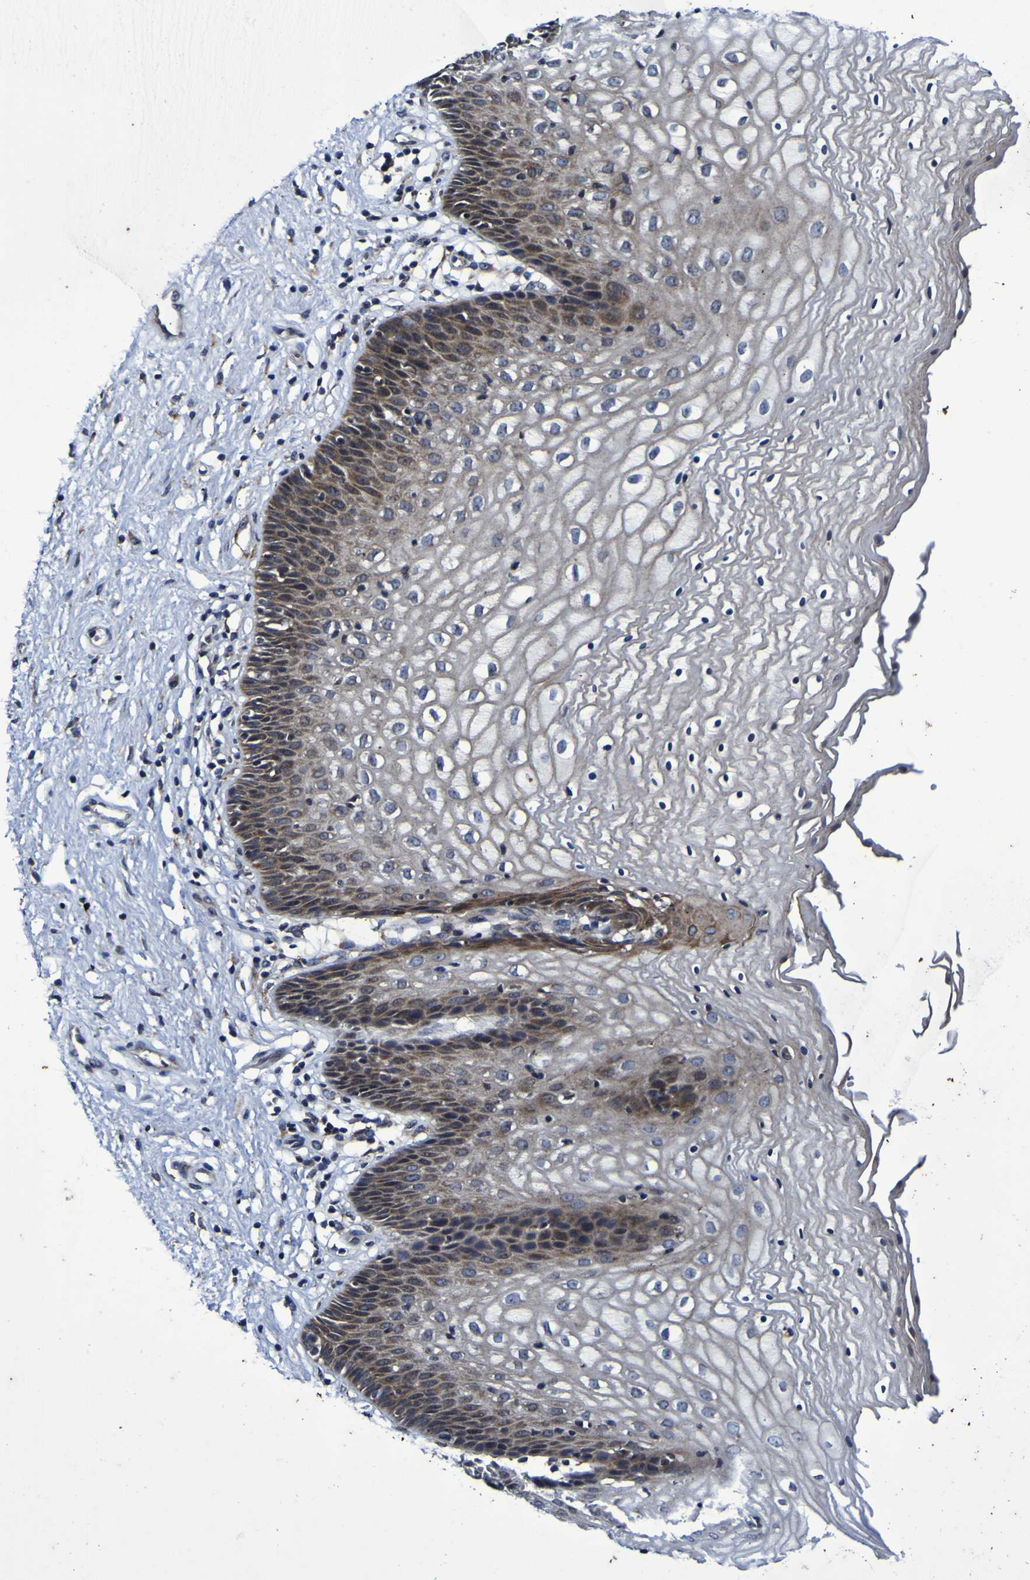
{"staining": {"intensity": "moderate", "quantity": ">75%", "location": "cytoplasmic/membranous"}, "tissue": "vagina", "cell_type": "Squamous epithelial cells", "image_type": "normal", "snomed": [{"axis": "morphology", "description": "Normal tissue, NOS"}, {"axis": "topography", "description": "Vagina"}], "caption": "Immunohistochemistry (IHC) histopathology image of normal vagina: human vagina stained using immunohistochemistry (IHC) exhibits medium levels of moderate protein expression localized specifically in the cytoplasmic/membranous of squamous epithelial cells, appearing as a cytoplasmic/membranous brown color.", "gene": "P3H1", "patient": {"sex": "female", "age": 34}}